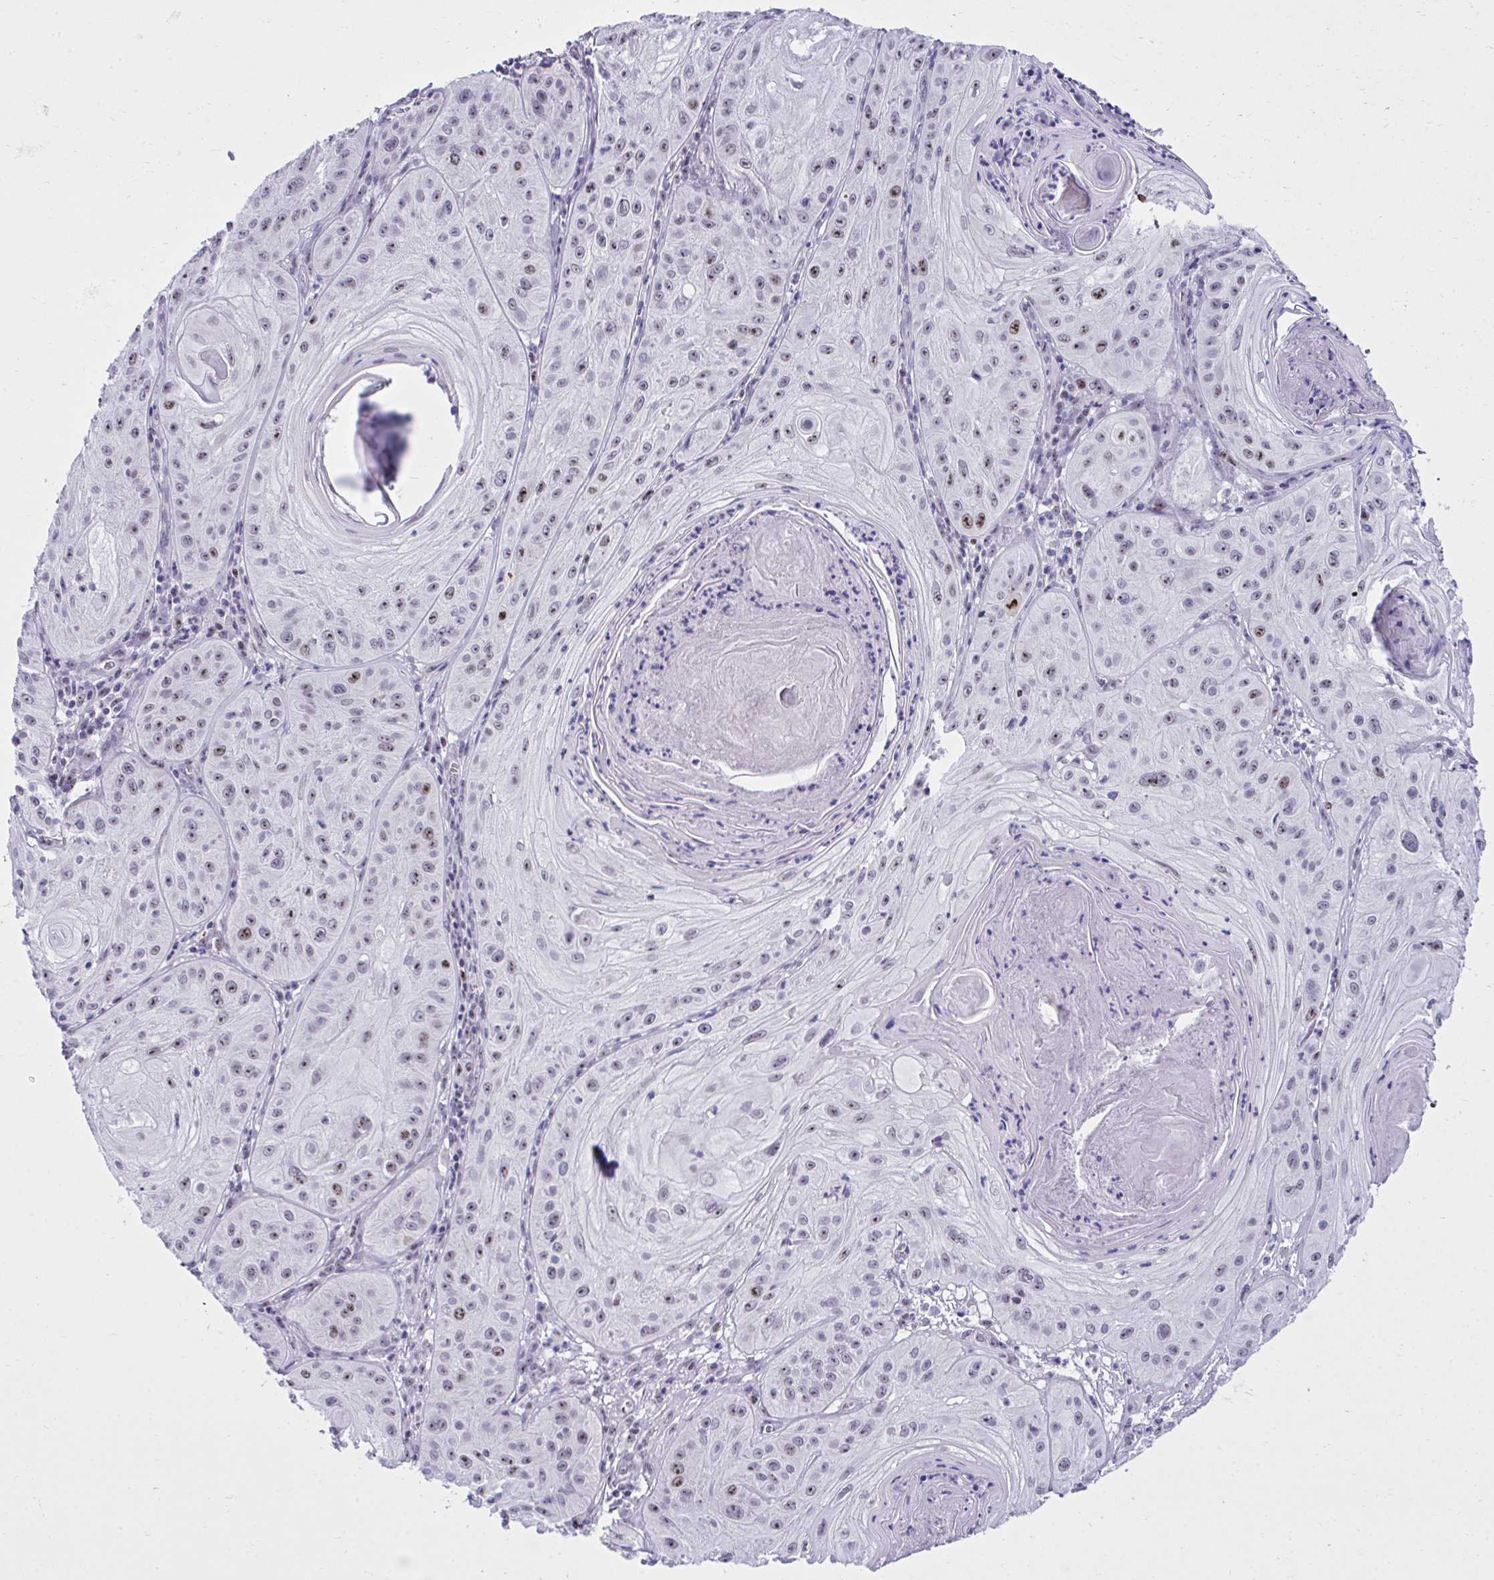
{"staining": {"intensity": "strong", "quantity": "<25%", "location": "nuclear"}, "tissue": "skin cancer", "cell_type": "Tumor cells", "image_type": "cancer", "snomed": [{"axis": "morphology", "description": "Squamous cell carcinoma, NOS"}, {"axis": "topography", "description": "Skin"}], "caption": "This is an image of IHC staining of skin cancer (squamous cell carcinoma), which shows strong positivity in the nuclear of tumor cells.", "gene": "CEP72", "patient": {"sex": "male", "age": 85}}